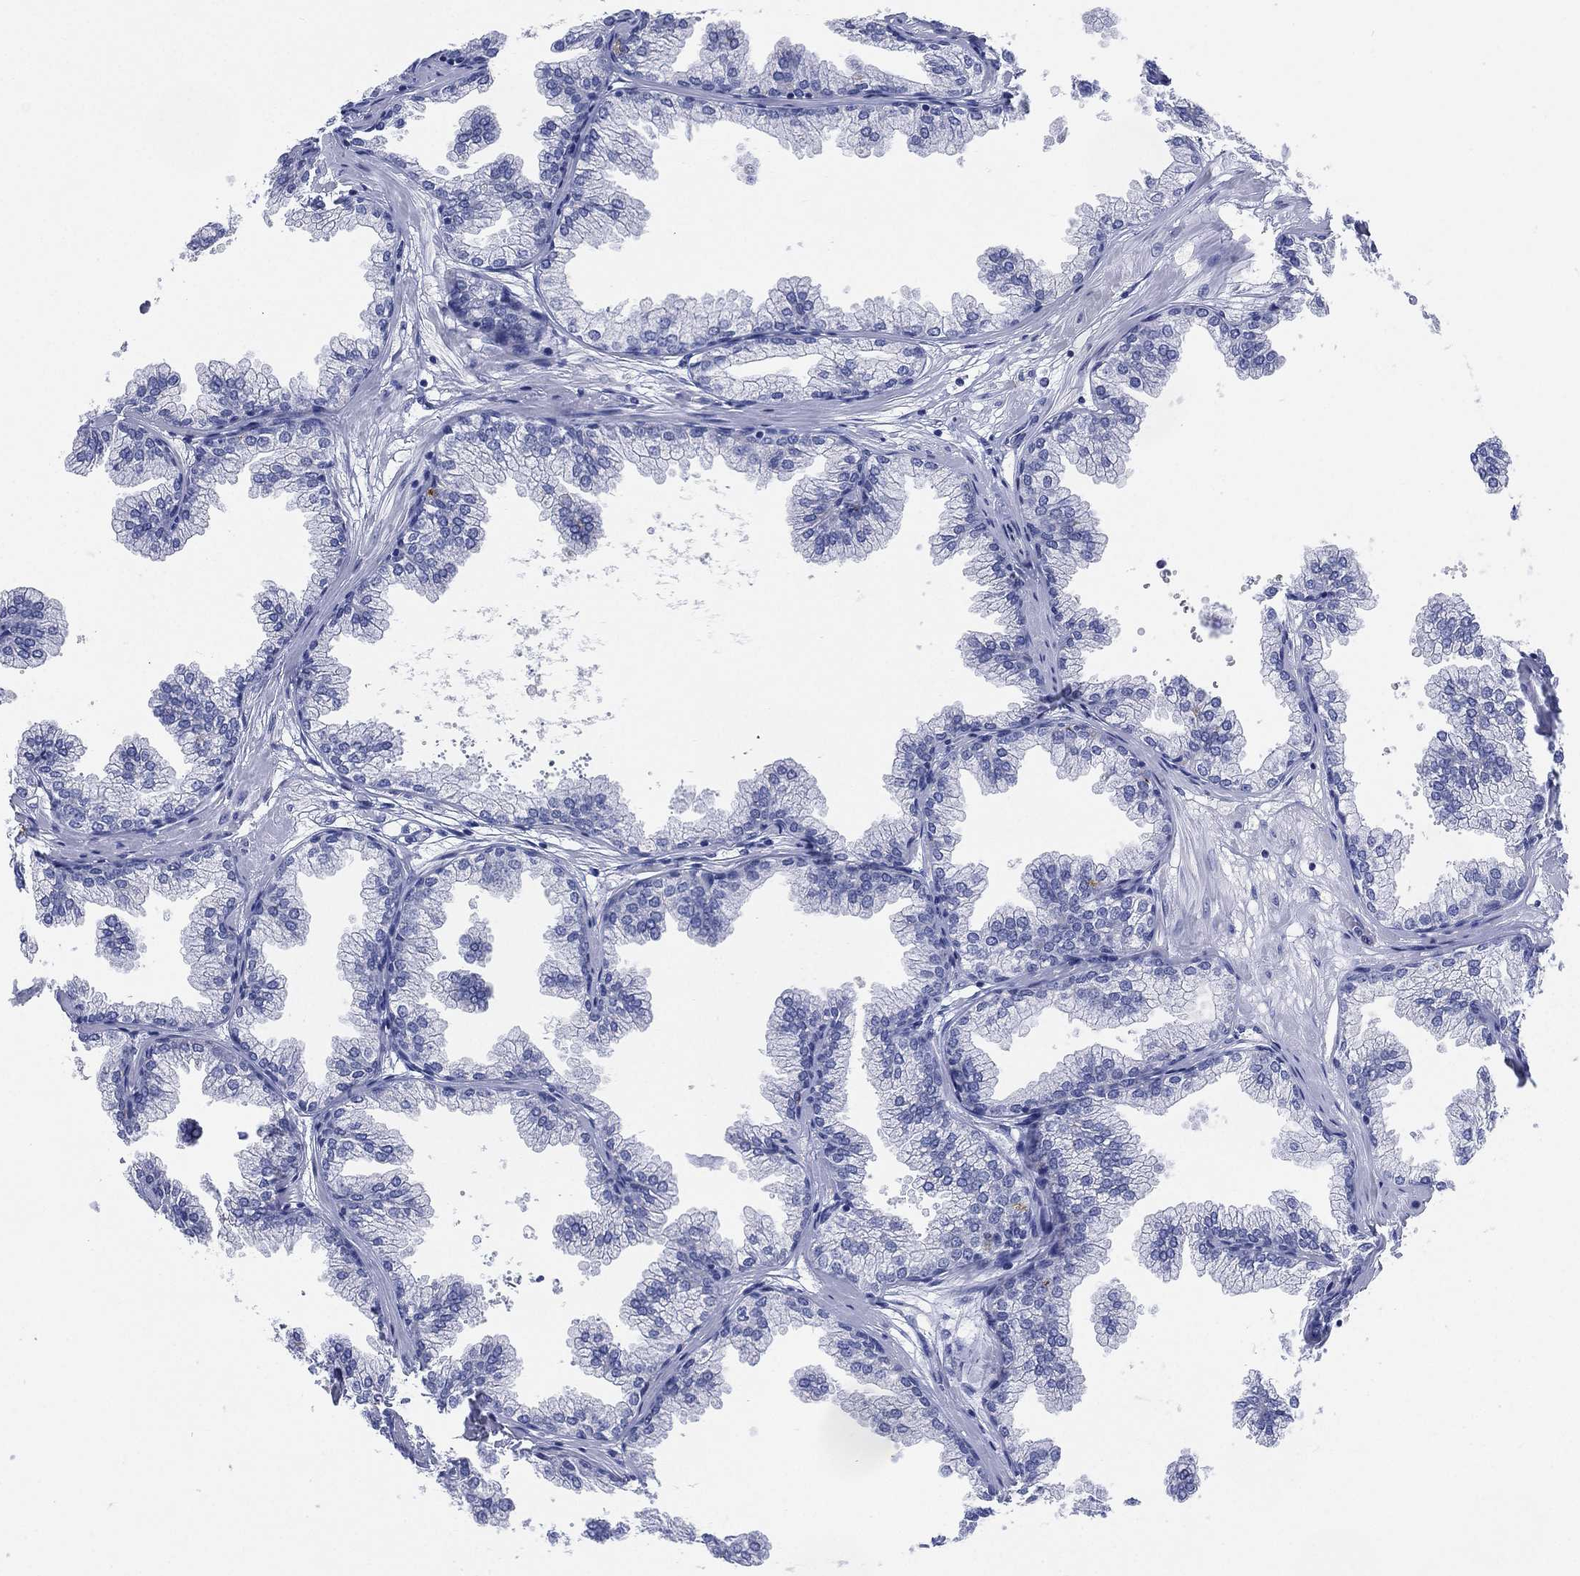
{"staining": {"intensity": "negative", "quantity": "none", "location": "none"}, "tissue": "prostate", "cell_type": "Glandular cells", "image_type": "normal", "snomed": [{"axis": "morphology", "description": "Normal tissue, NOS"}, {"axis": "topography", "description": "Prostate"}], "caption": "IHC of normal prostate shows no expression in glandular cells.", "gene": "SLC9C2", "patient": {"sex": "male", "age": 37}}